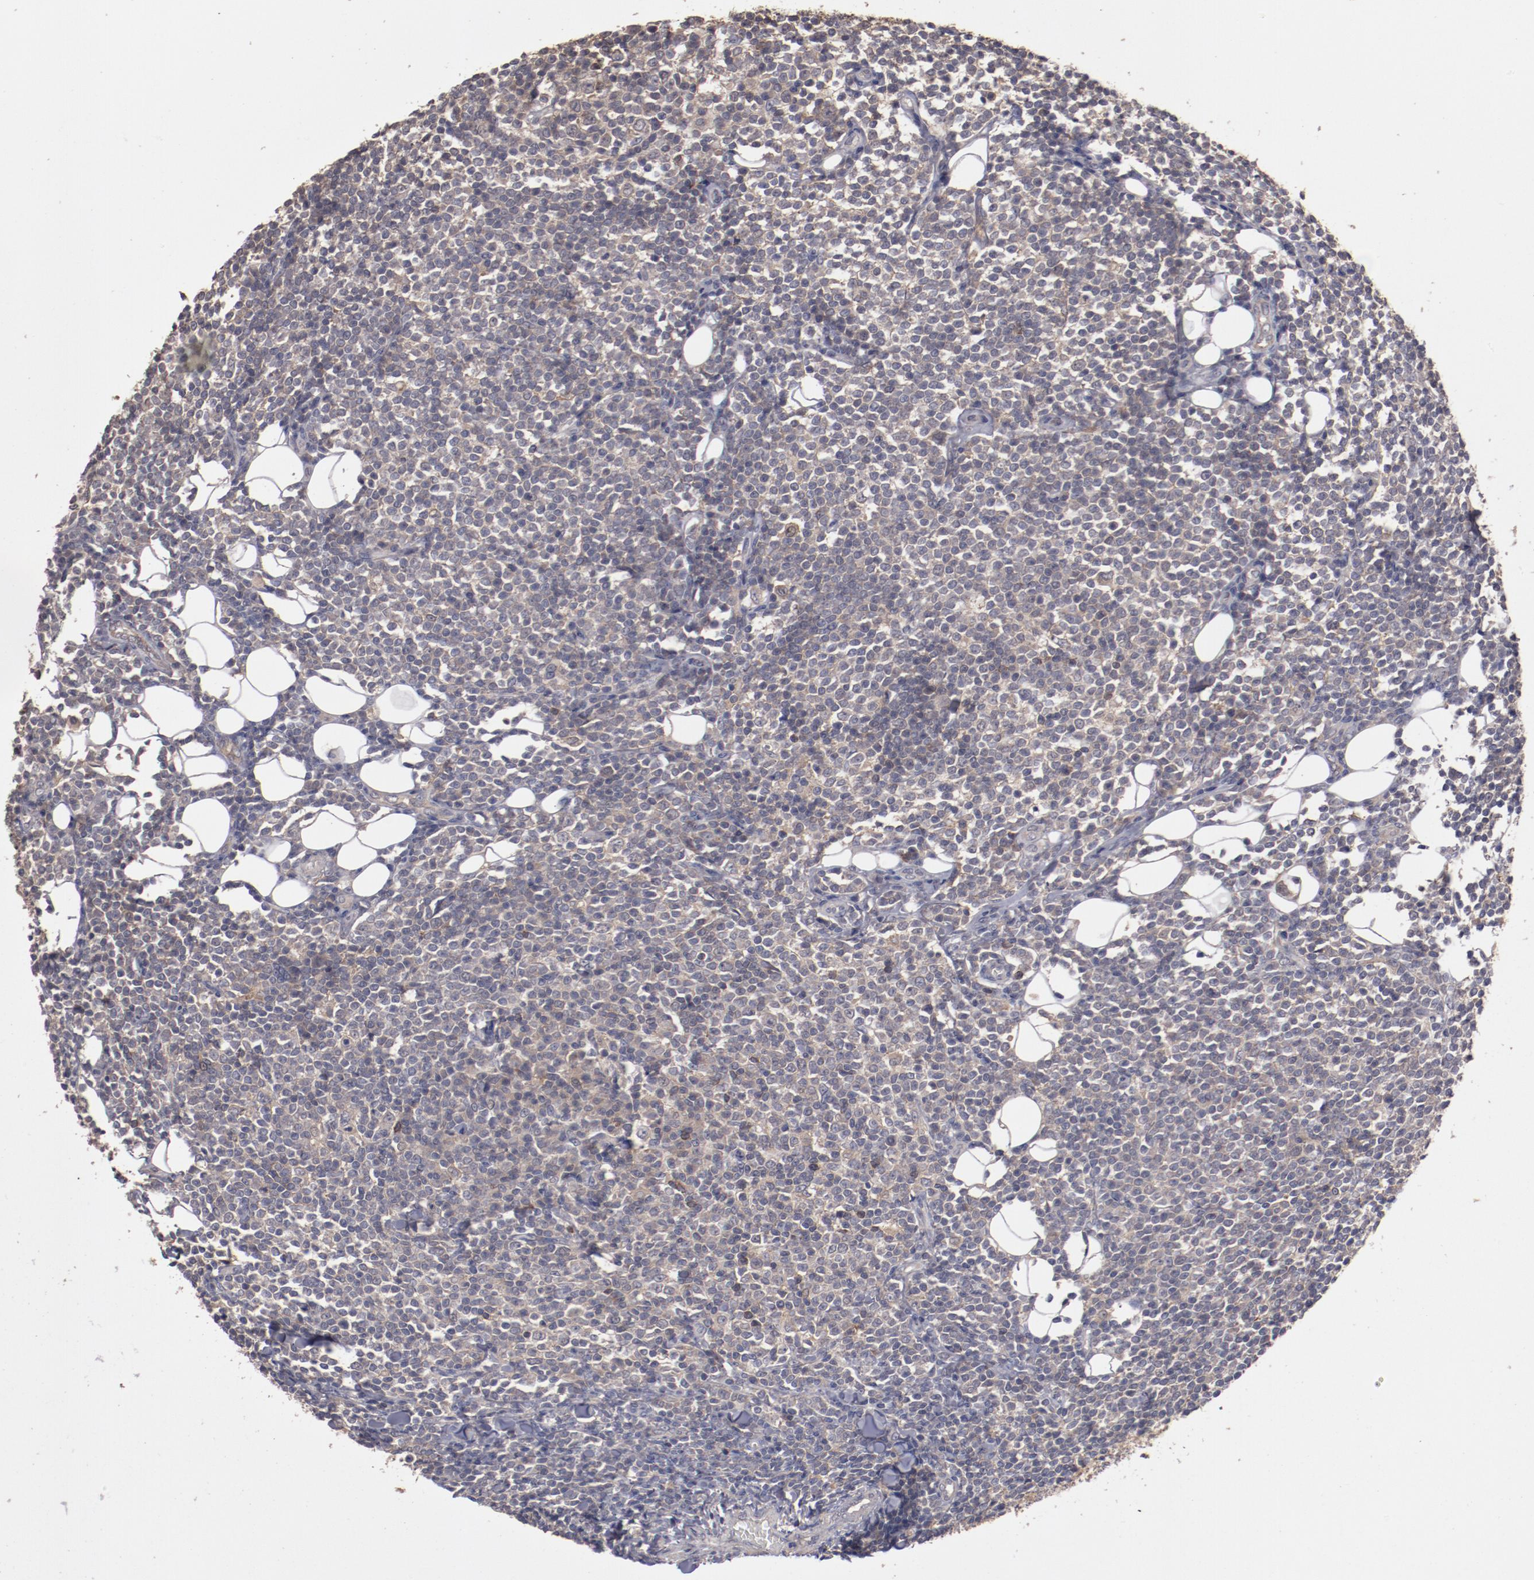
{"staining": {"intensity": "weak", "quantity": ">75%", "location": "cytoplasmic/membranous"}, "tissue": "lymphoma", "cell_type": "Tumor cells", "image_type": "cancer", "snomed": [{"axis": "morphology", "description": "Malignant lymphoma, non-Hodgkin's type, Low grade"}, {"axis": "topography", "description": "Soft tissue"}], "caption": "Immunohistochemistry histopathology image of neoplastic tissue: human malignant lymphoma, non-Hodgkin's type (low-grade) stained using immunohistochemistry reveals low levels of weak protein expression localized specifically in the cytoplasmic/membranous of tumor cells, appearing as a cytoplasmic/membranous brown color.", "gene": "LRRC75B", "patient": {"sex": "male", "age": 92}}